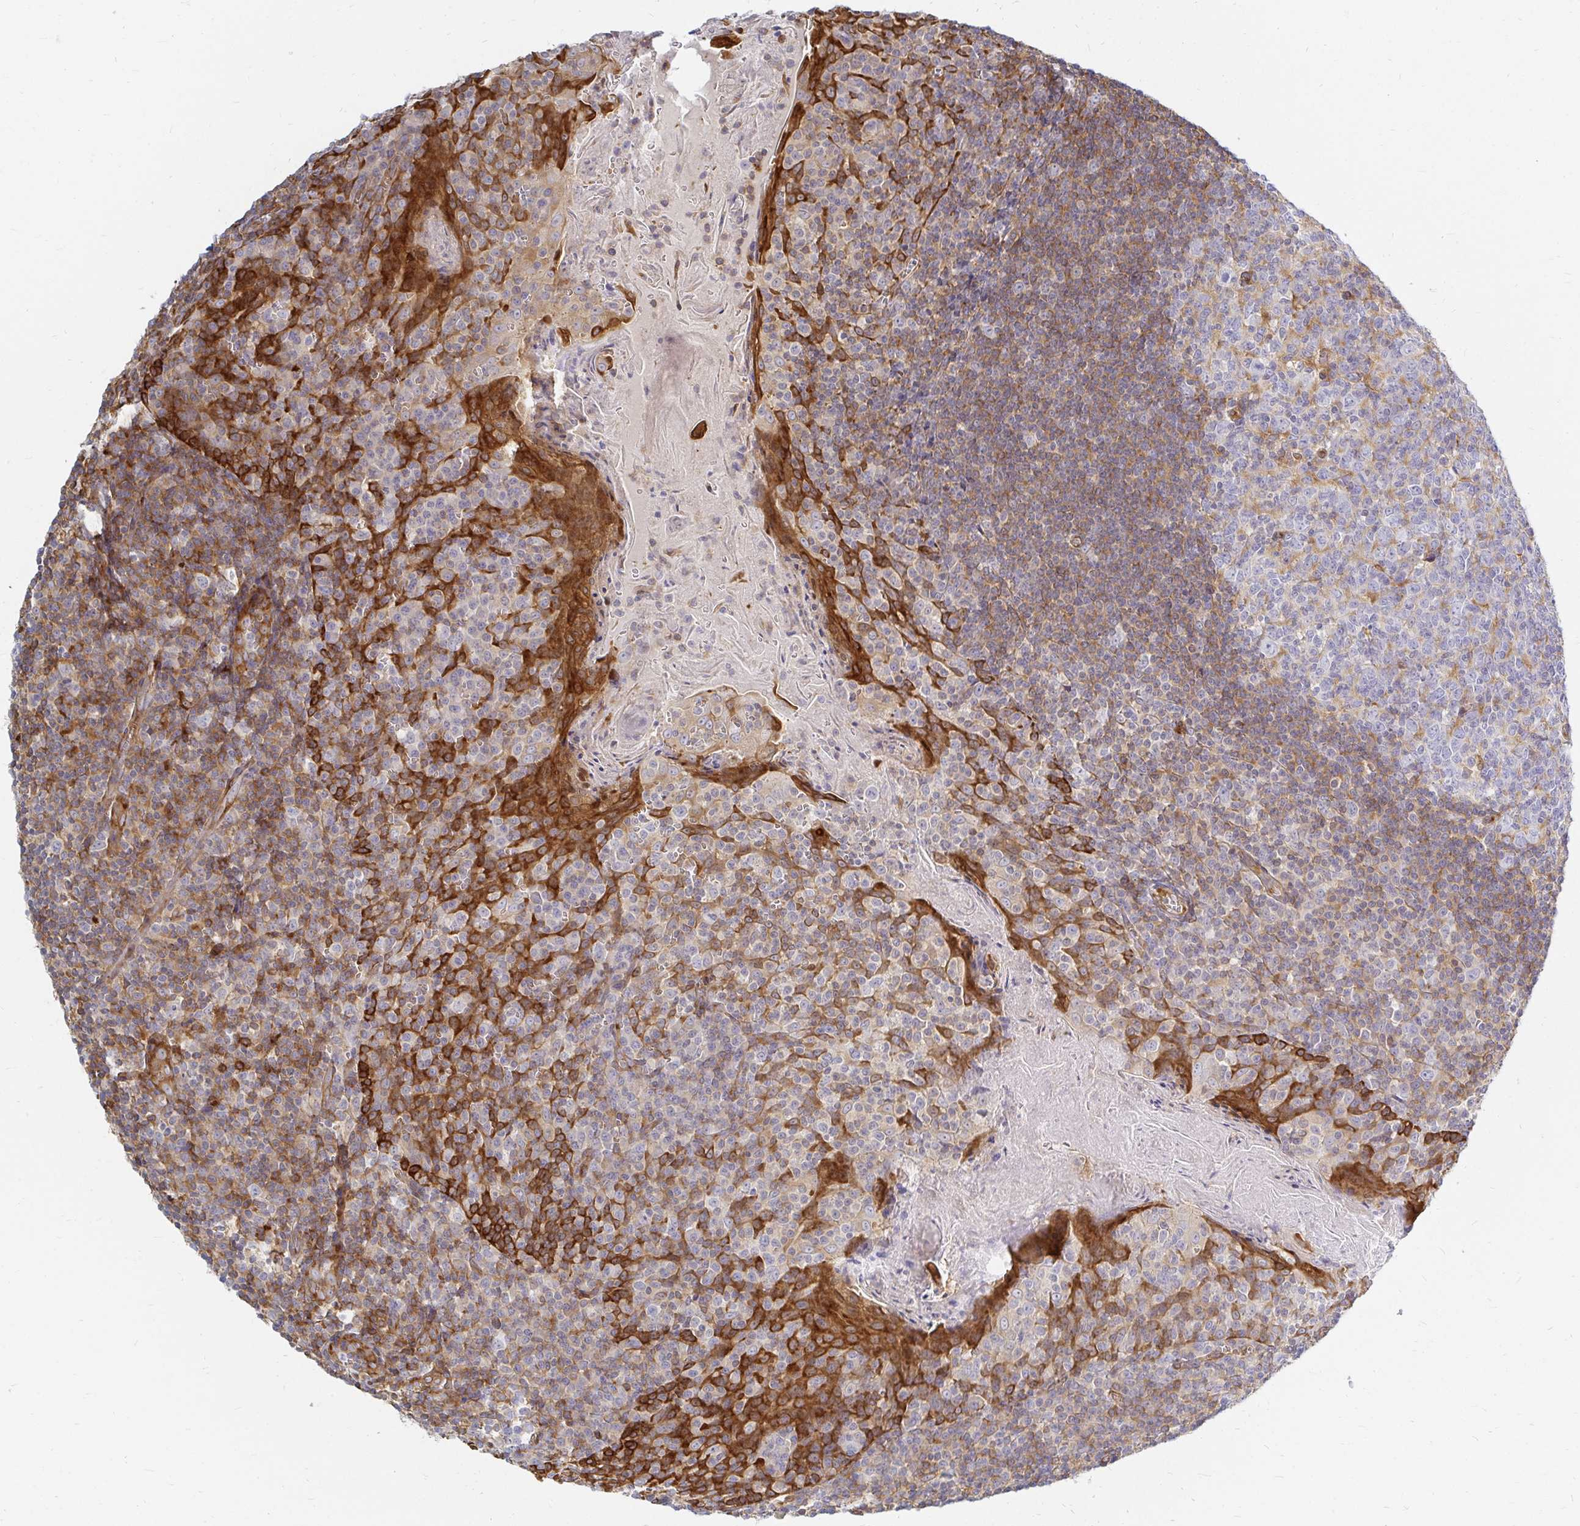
{"staining": {"intensity": "weak", "quantity": "<25%", "location": "cytoplasmic/membranous"}, "tissue": "tonsil", "cell_type": "Germinal center cells", "image_type": "normal", "snomed": [{"axis": "morphology", "description": "Normal tissue, NOS"}, {"axis": "topography", "description": "Tonsil"}], "caption": "An immunohistochemistry (IHC) image of unremarkable tonsil is shown. There is no staining in germinal center cells of tonsil.", "gene": "CAST", "patient": {"sex": "male", "age": 27}}